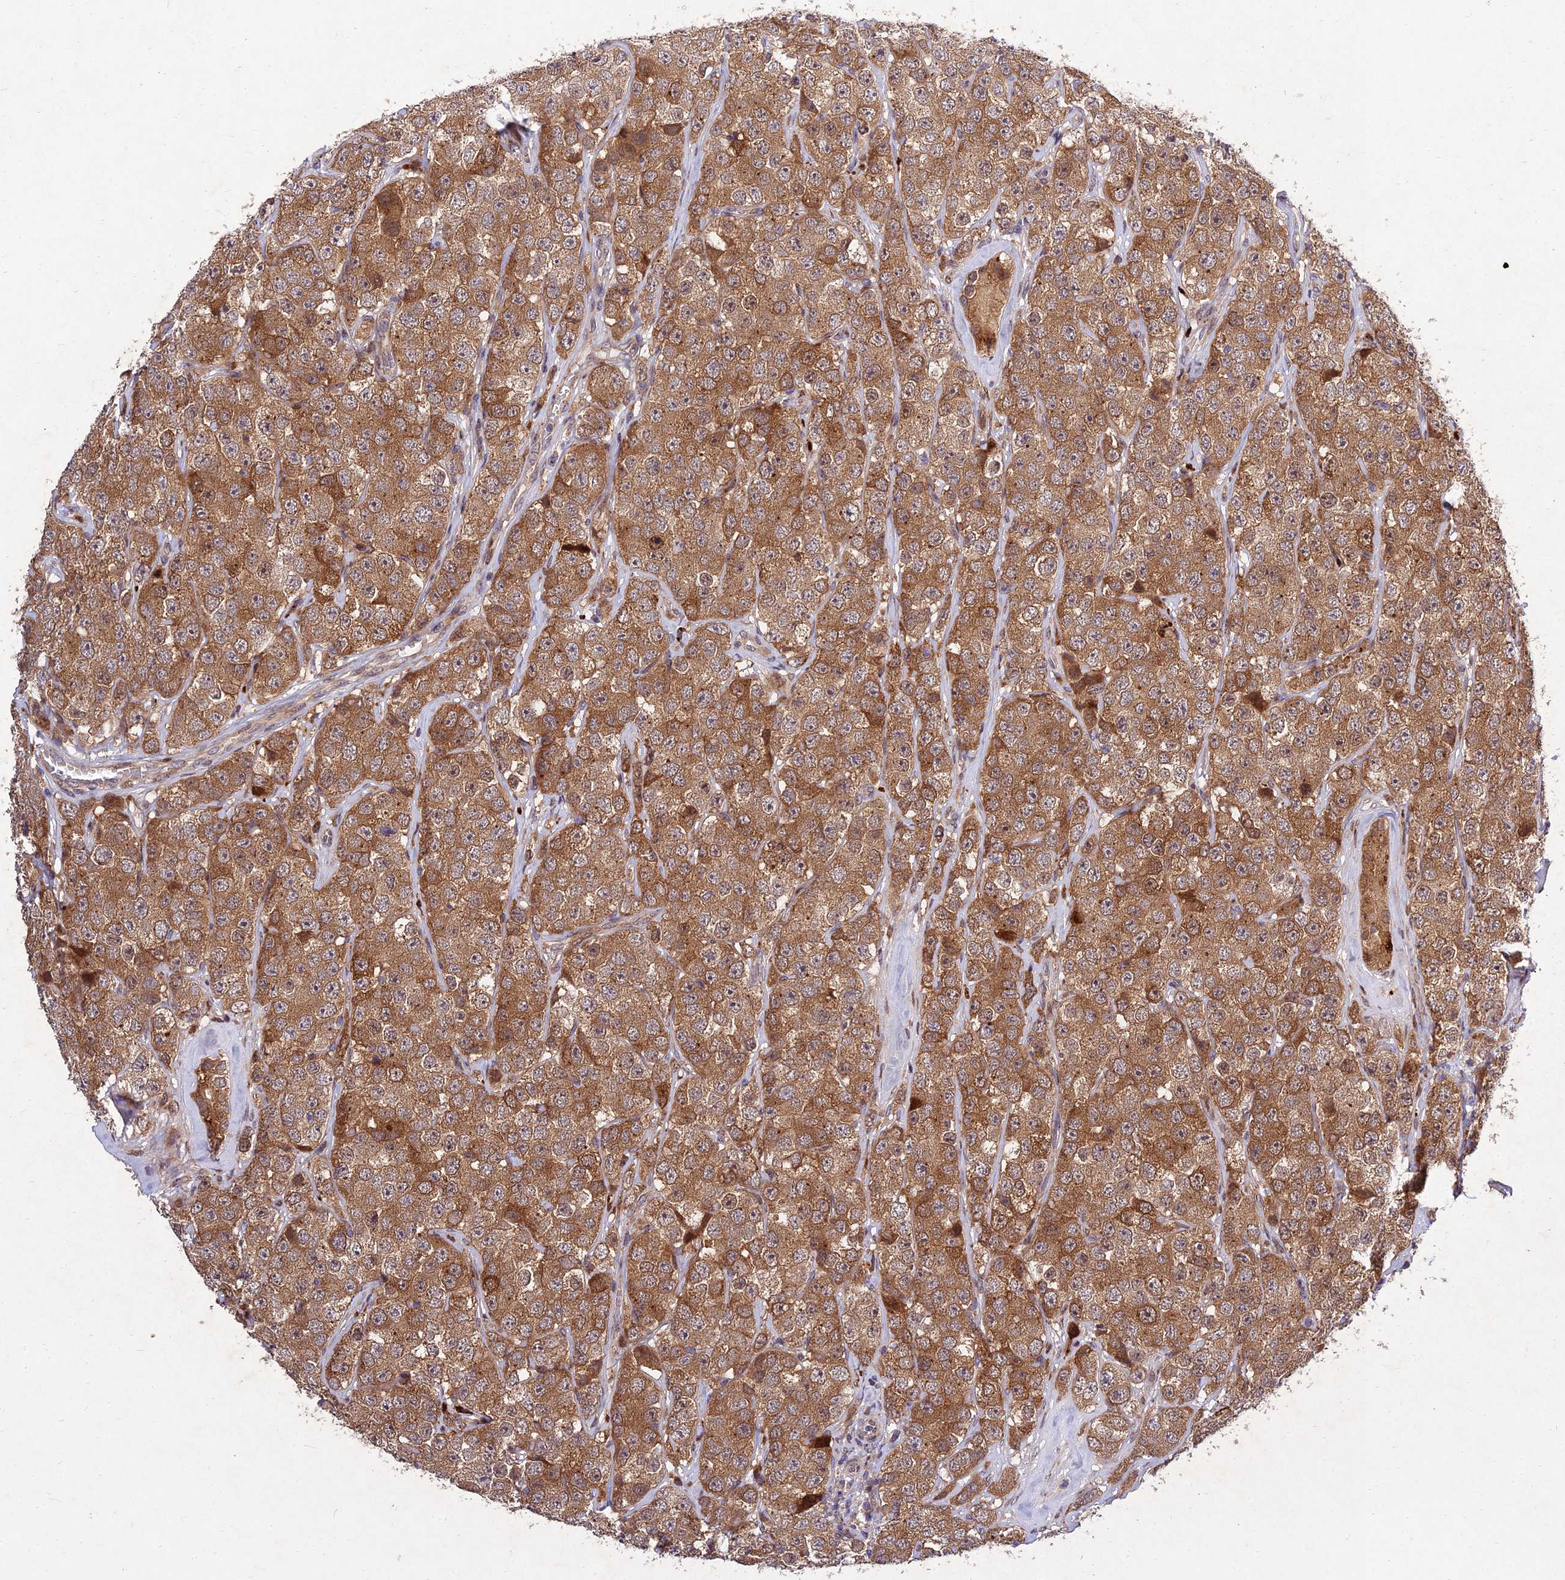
{"staining": {"intensity": "moderate", "quantity": ">75%", "location": "cytoplasmic/membranous"}, "tissue": "testis cancer", "cell_type": "Tumor cells", "image_type": "cancer", "snomed": [{"axis": "morphology", "description": "Seminoma, NOS"}, {"axis": "topography", "description": "Testis"}], "caption": "IHC of human testis seminoma displays medium levels of moderate cytoplasmic/membranous positivity in approximately >75% of tumor cells.", "gene": "MKKS", "patient": {"sex": "male", "age": 28}}